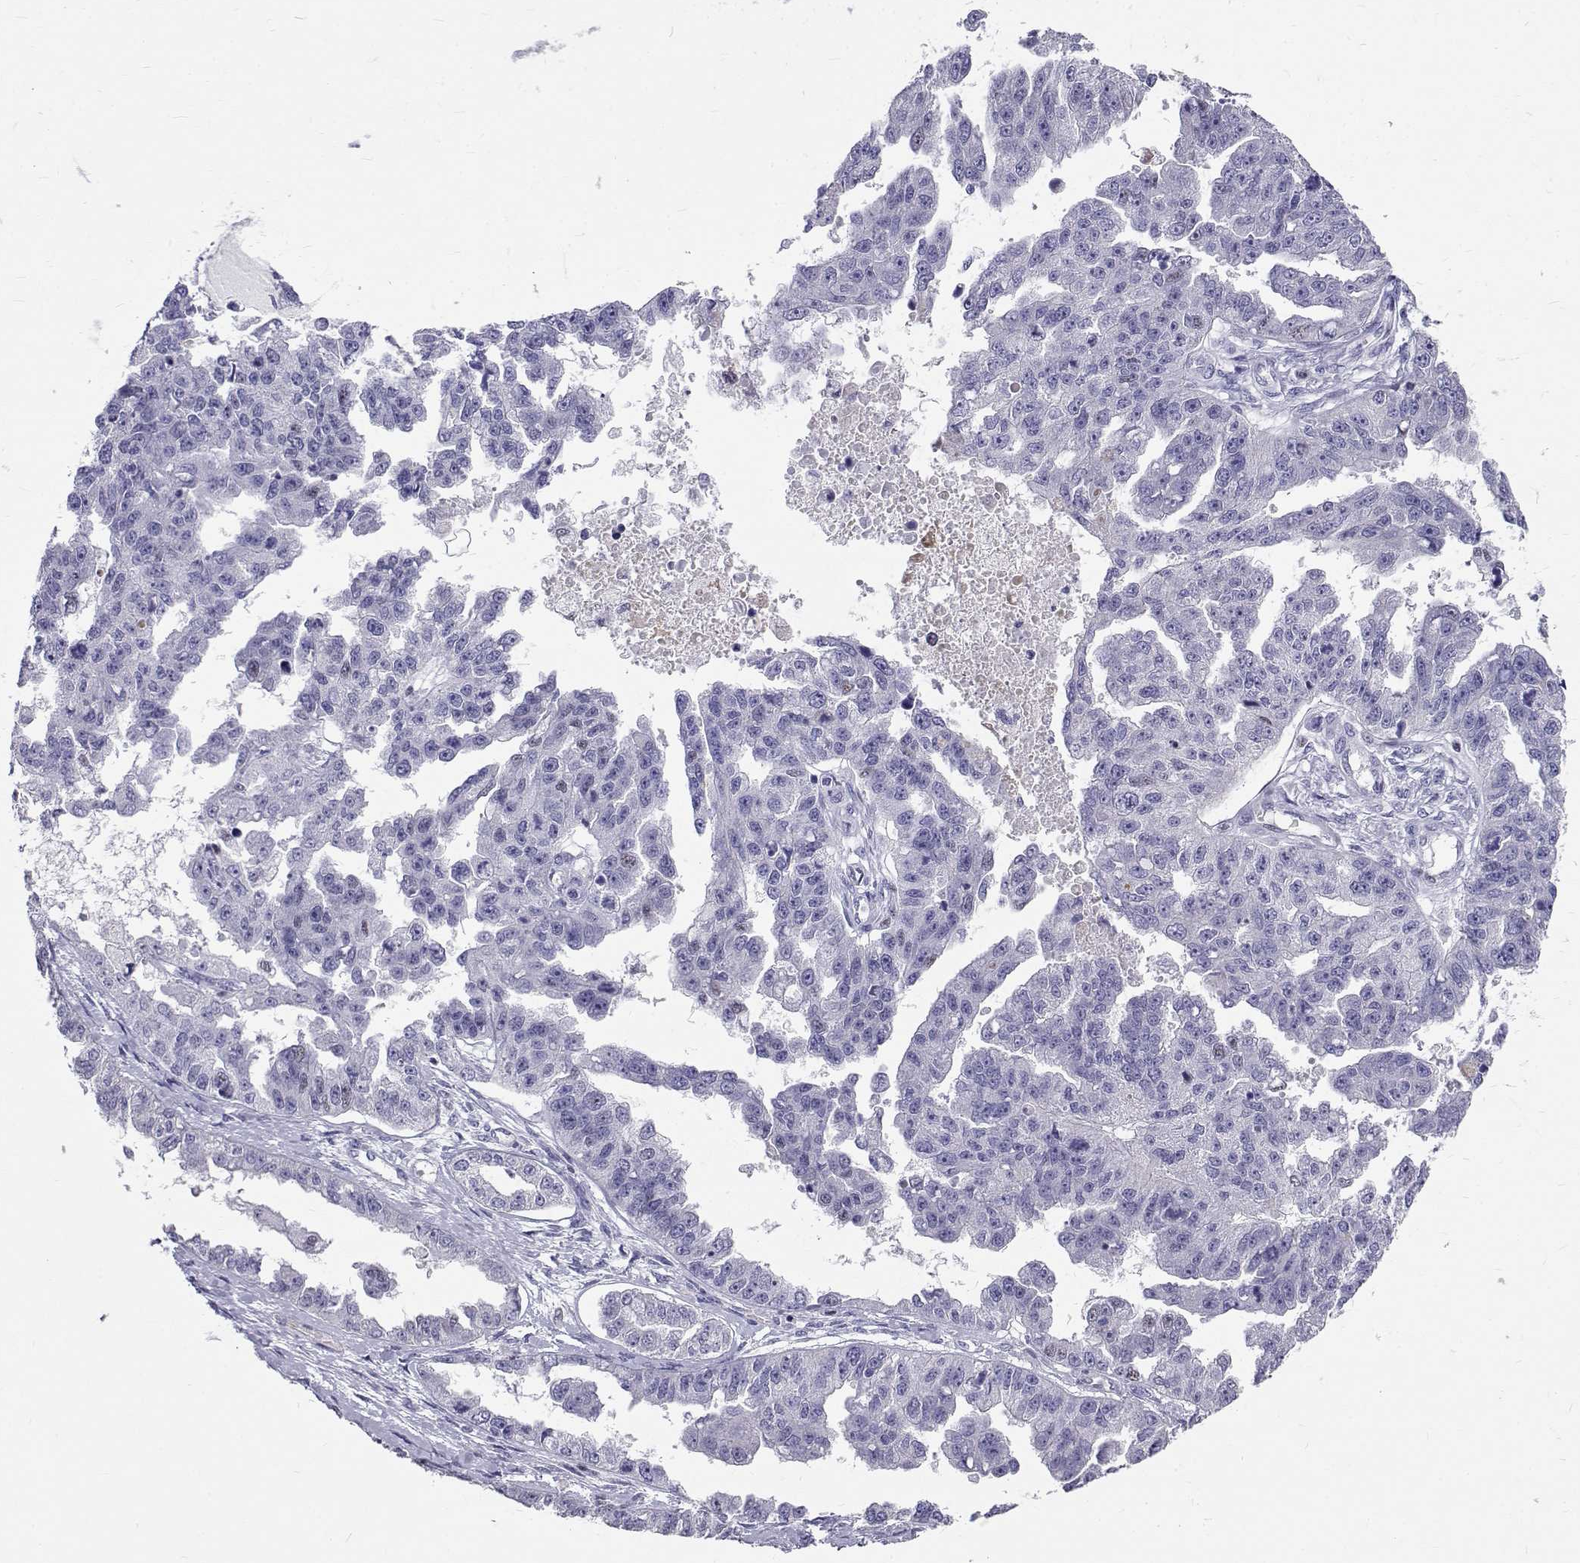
{"staining": {"intensity": "negative", "quantity": "none", "location": "none"}, "tissue": "ovarian cancer", "cell_type": "Tumor cells", "image_type": "cancer", "snomed": [{"axis": "morphology", "description": "Cystadenocarcinoma, serous, NOS"}, {"axis": "topography", "description": "Ovary"}], "caption": "High power microscopy image of an immunohistochemistry (IHC) photomicrograph of ovarian cancer (serous cystadenocarcinoma), revealing no significant positivity in tumor cells.", "gene": "IGSF1", "patient": {"sex": "female", "age": 58}}